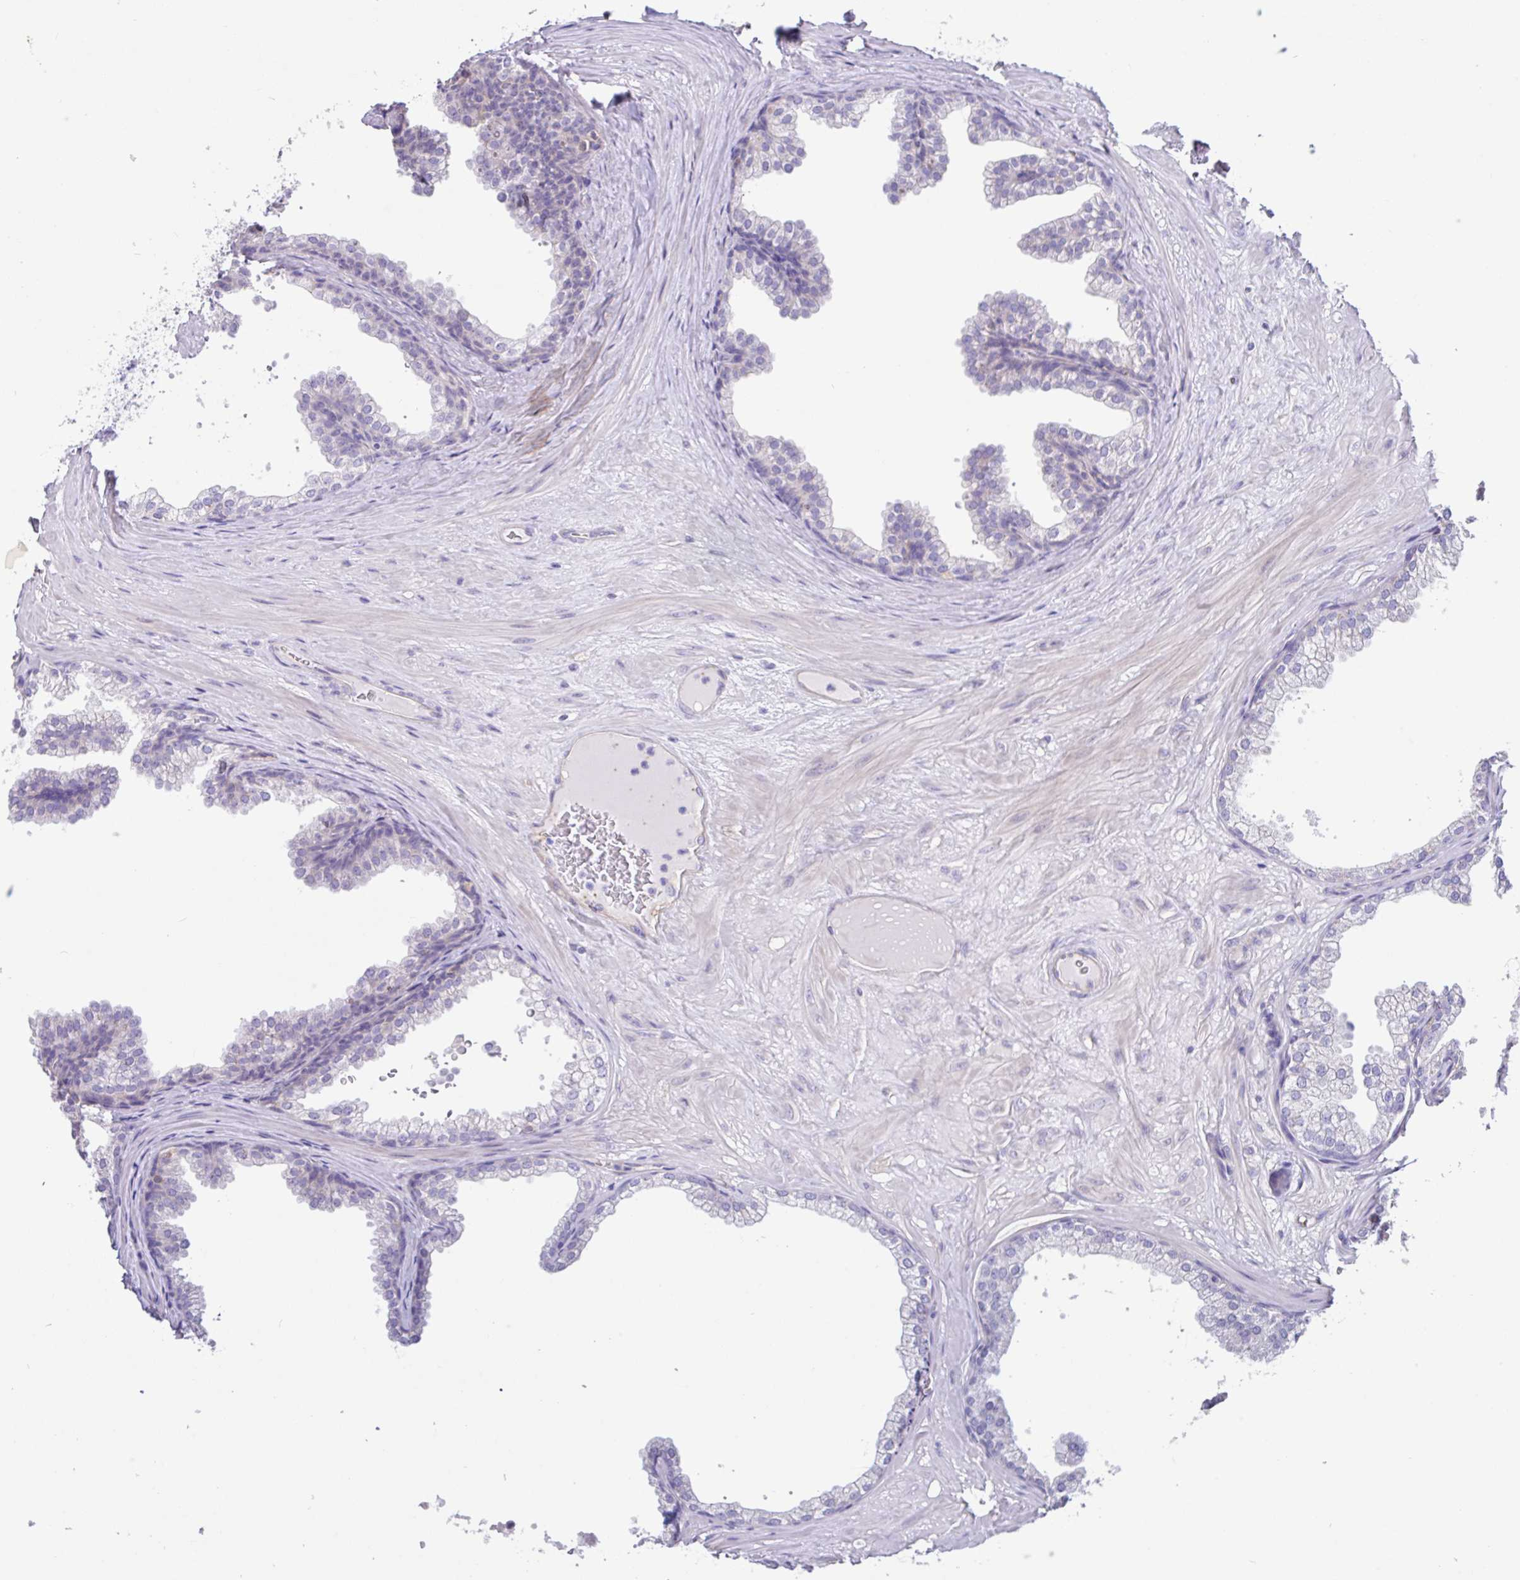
{"staining": {"intensity": "negative", "quantity": "none", "location": "none"}, "tissue": "prostate", "cell_type": "Glandular cells", "image_type": "normal", "snomed": [{"axis": "morphology", "description": "Normal tissue, NOS"}, {"axis": "topography", "description": "Prostate"}], "caption": "Immunohistochemistry (IHC) micrograph of unremarkable prostate: human prostate stained with DAB (3,3'-diaminobenzidine) displays no significant protein staining in glandular cells.", "gene": "PLCD4", "patient": {"sex": "male", "age": 37}}